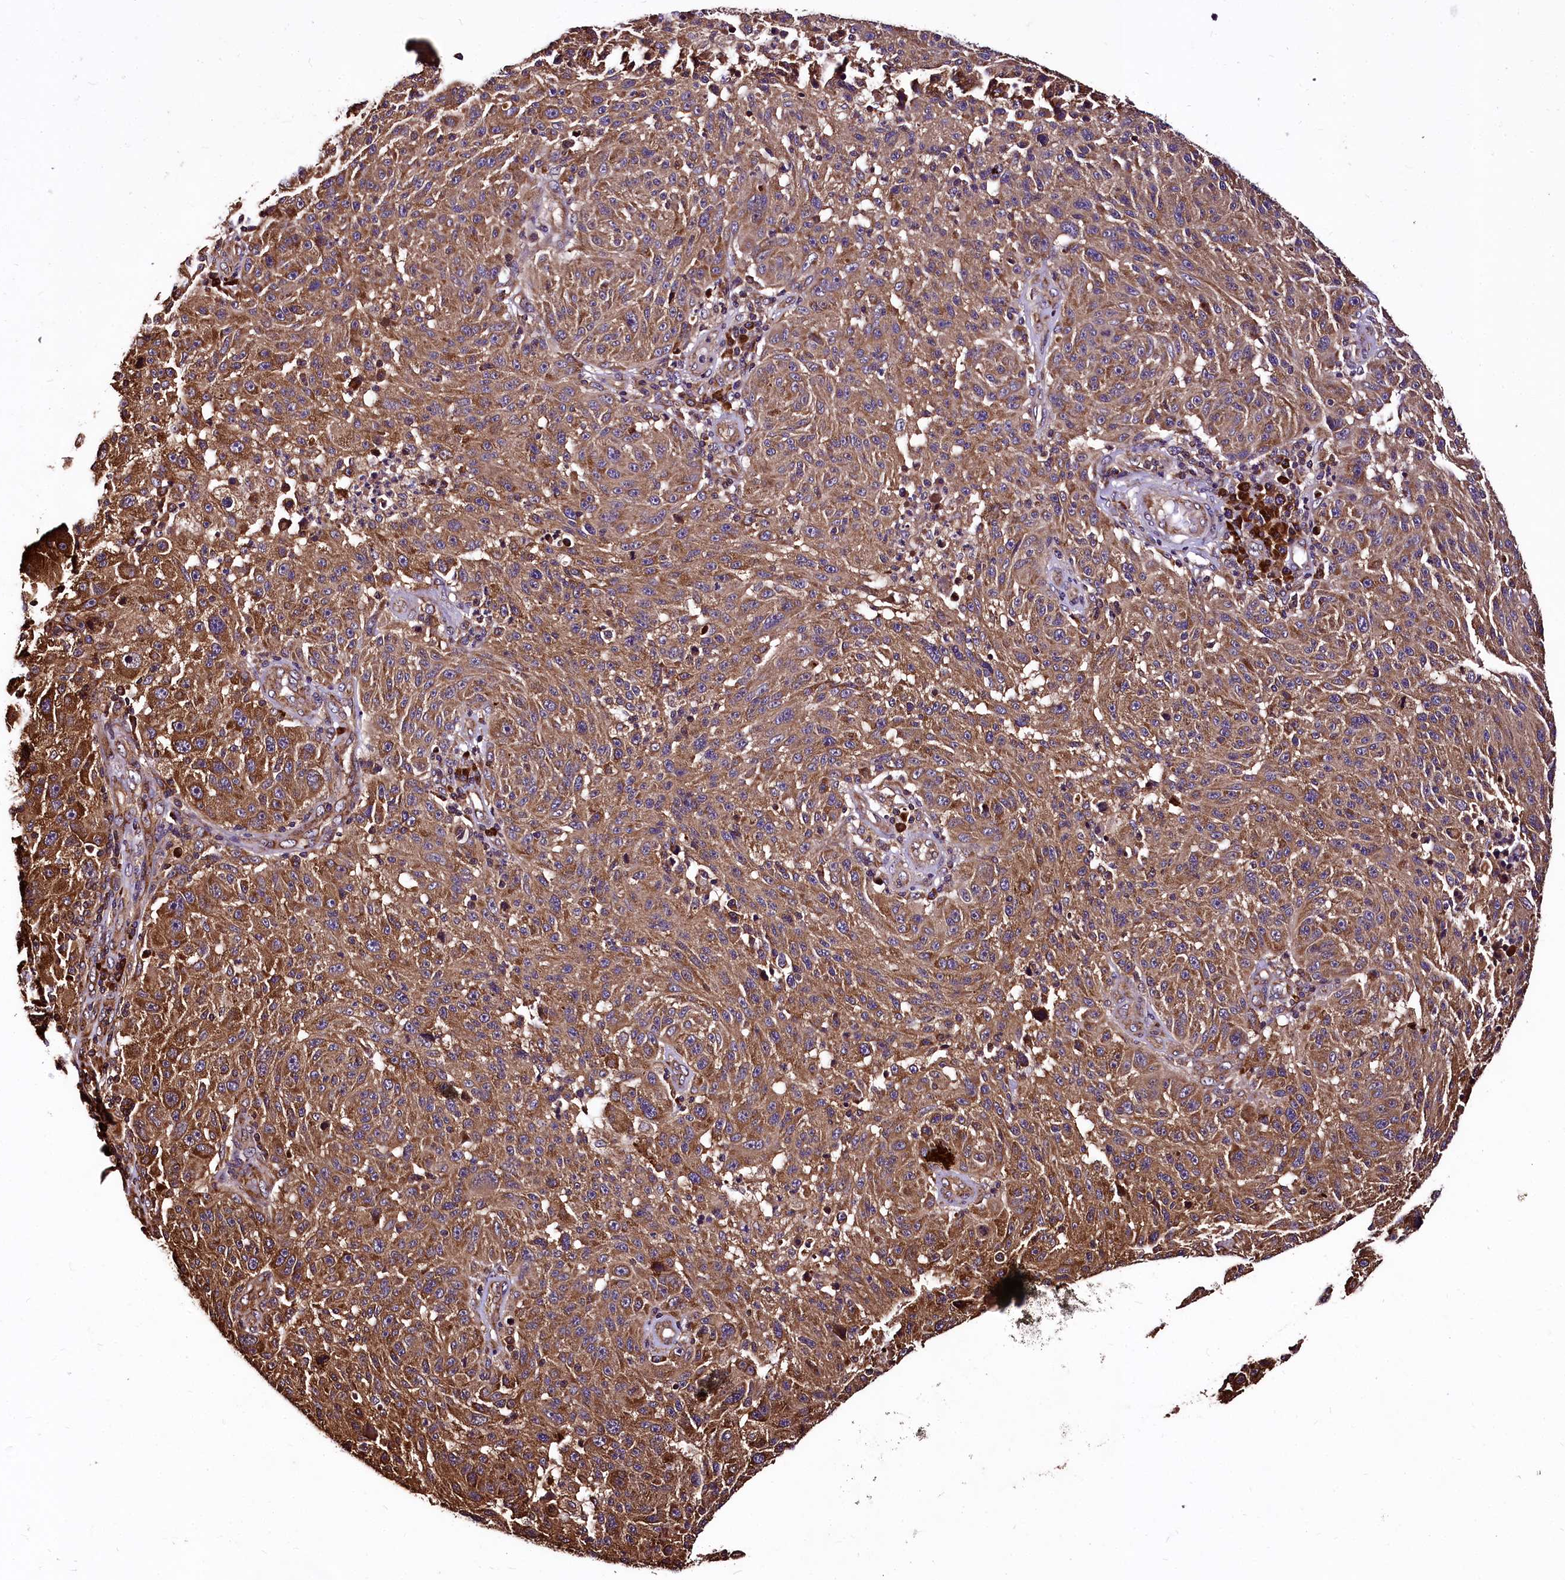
{"staining": {"intensity": "moderate", "quantity": ">75%", "location": "cytoplasmic/membranous"}, "tissue": "melanoma", "cell_type": "Tumor cells", "image_type": "cancer", "snomed": [{"axis": "morphology", "description": "Malignant melanoma, NOS"}, {"axis": "topography", "description": "Skin"}], "caption": "Melanoma stained with a brown dye demonstrates moderate cytoplasmic/membranous positive expression in about >75% of tumor cells.", "gene": "LRSAM1", "patient": {"sex": "male", "age": 53}}